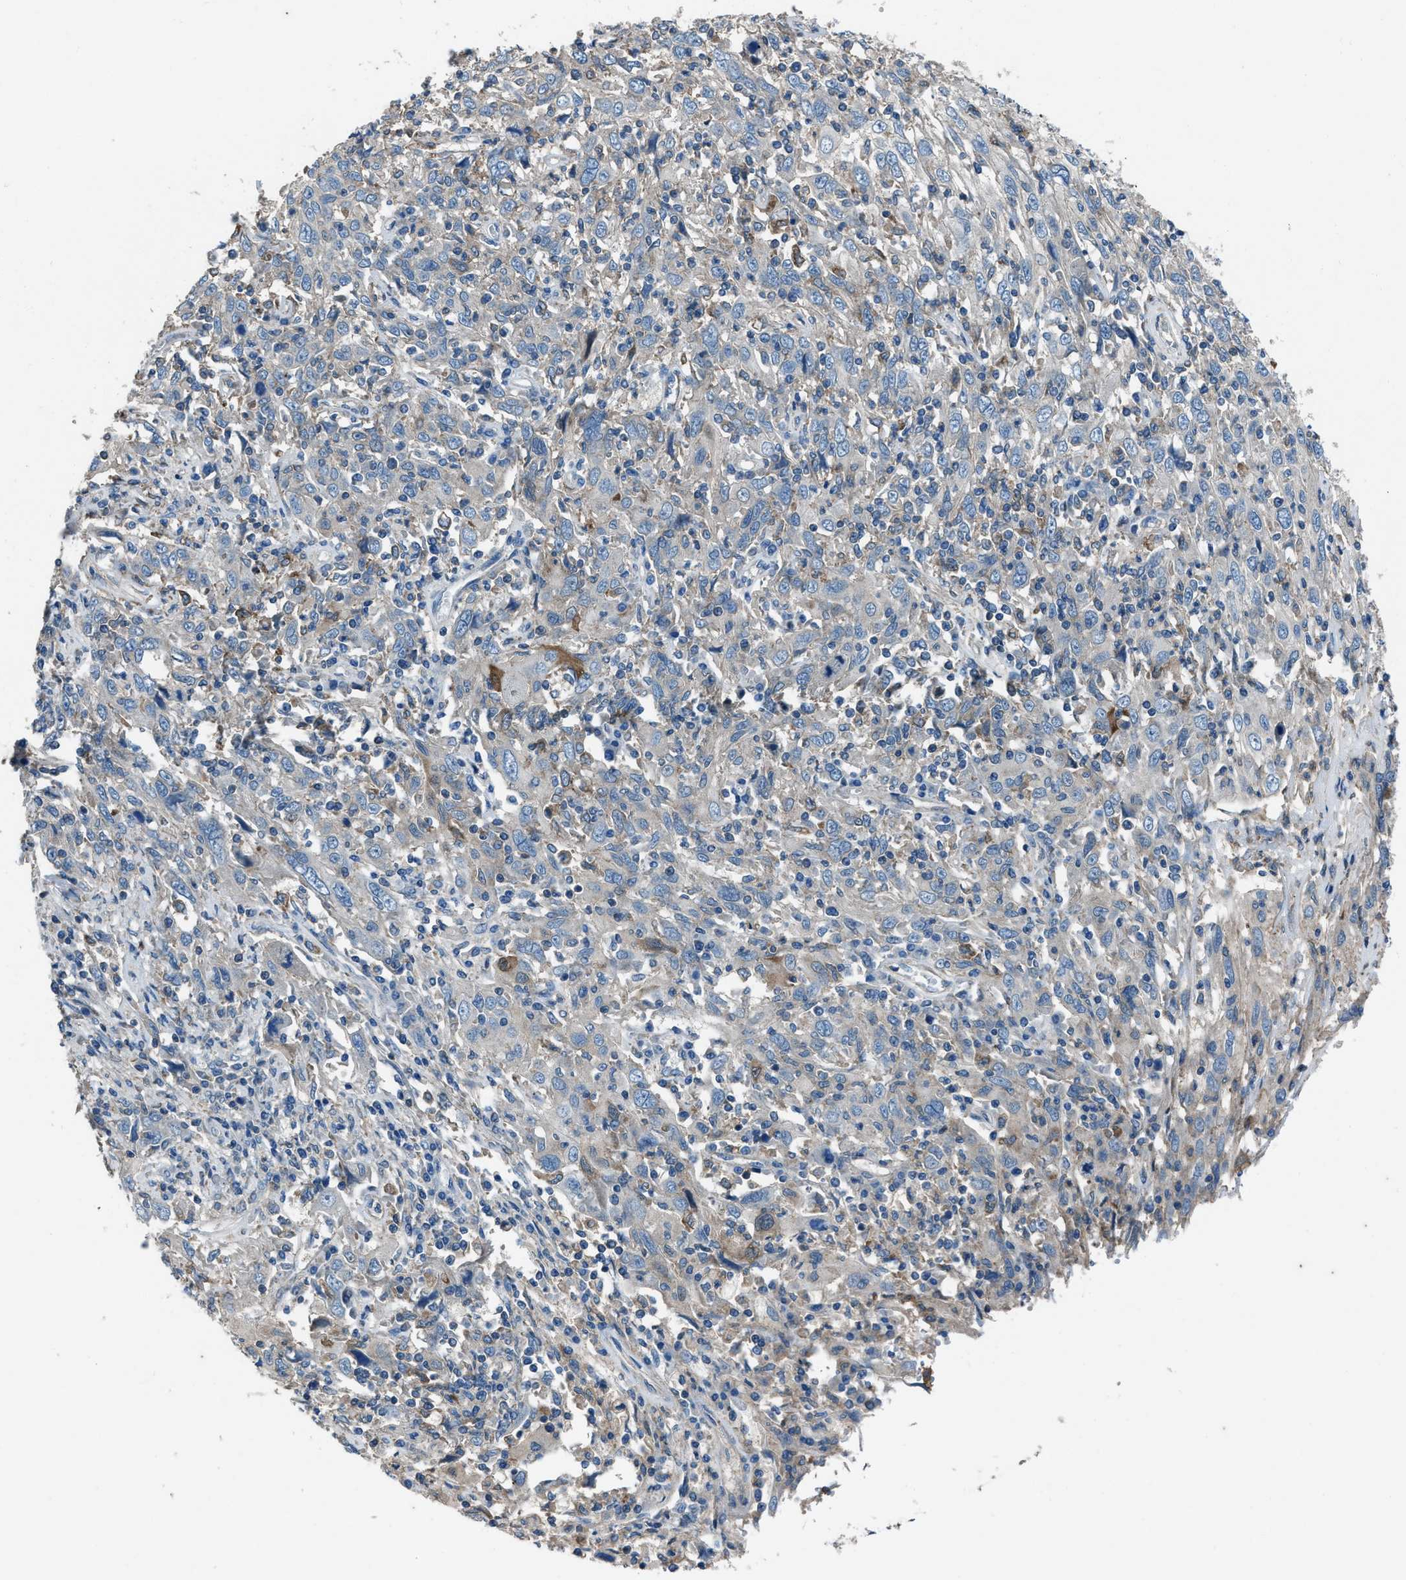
{"staining": {"intensity": "negative", "quantity": "none", "location": "none"}, "tissue": "cervical cancer", "cell_type": "Tumor cells", "image_type": "cancer", "snomed": [{"axis": "morphology", "description": "Squamous cell carcinoma, NOS"}, {"axis": "topography", "description": "Cervix"}], "caption": "Immunohistochemistry (IHC) micrograph of cervical cancer stained for a protein (brown), which demonstrates no expression in tumor cells.", "gene": "SVIL", "patient": {"sex": "female", "age": 46}}